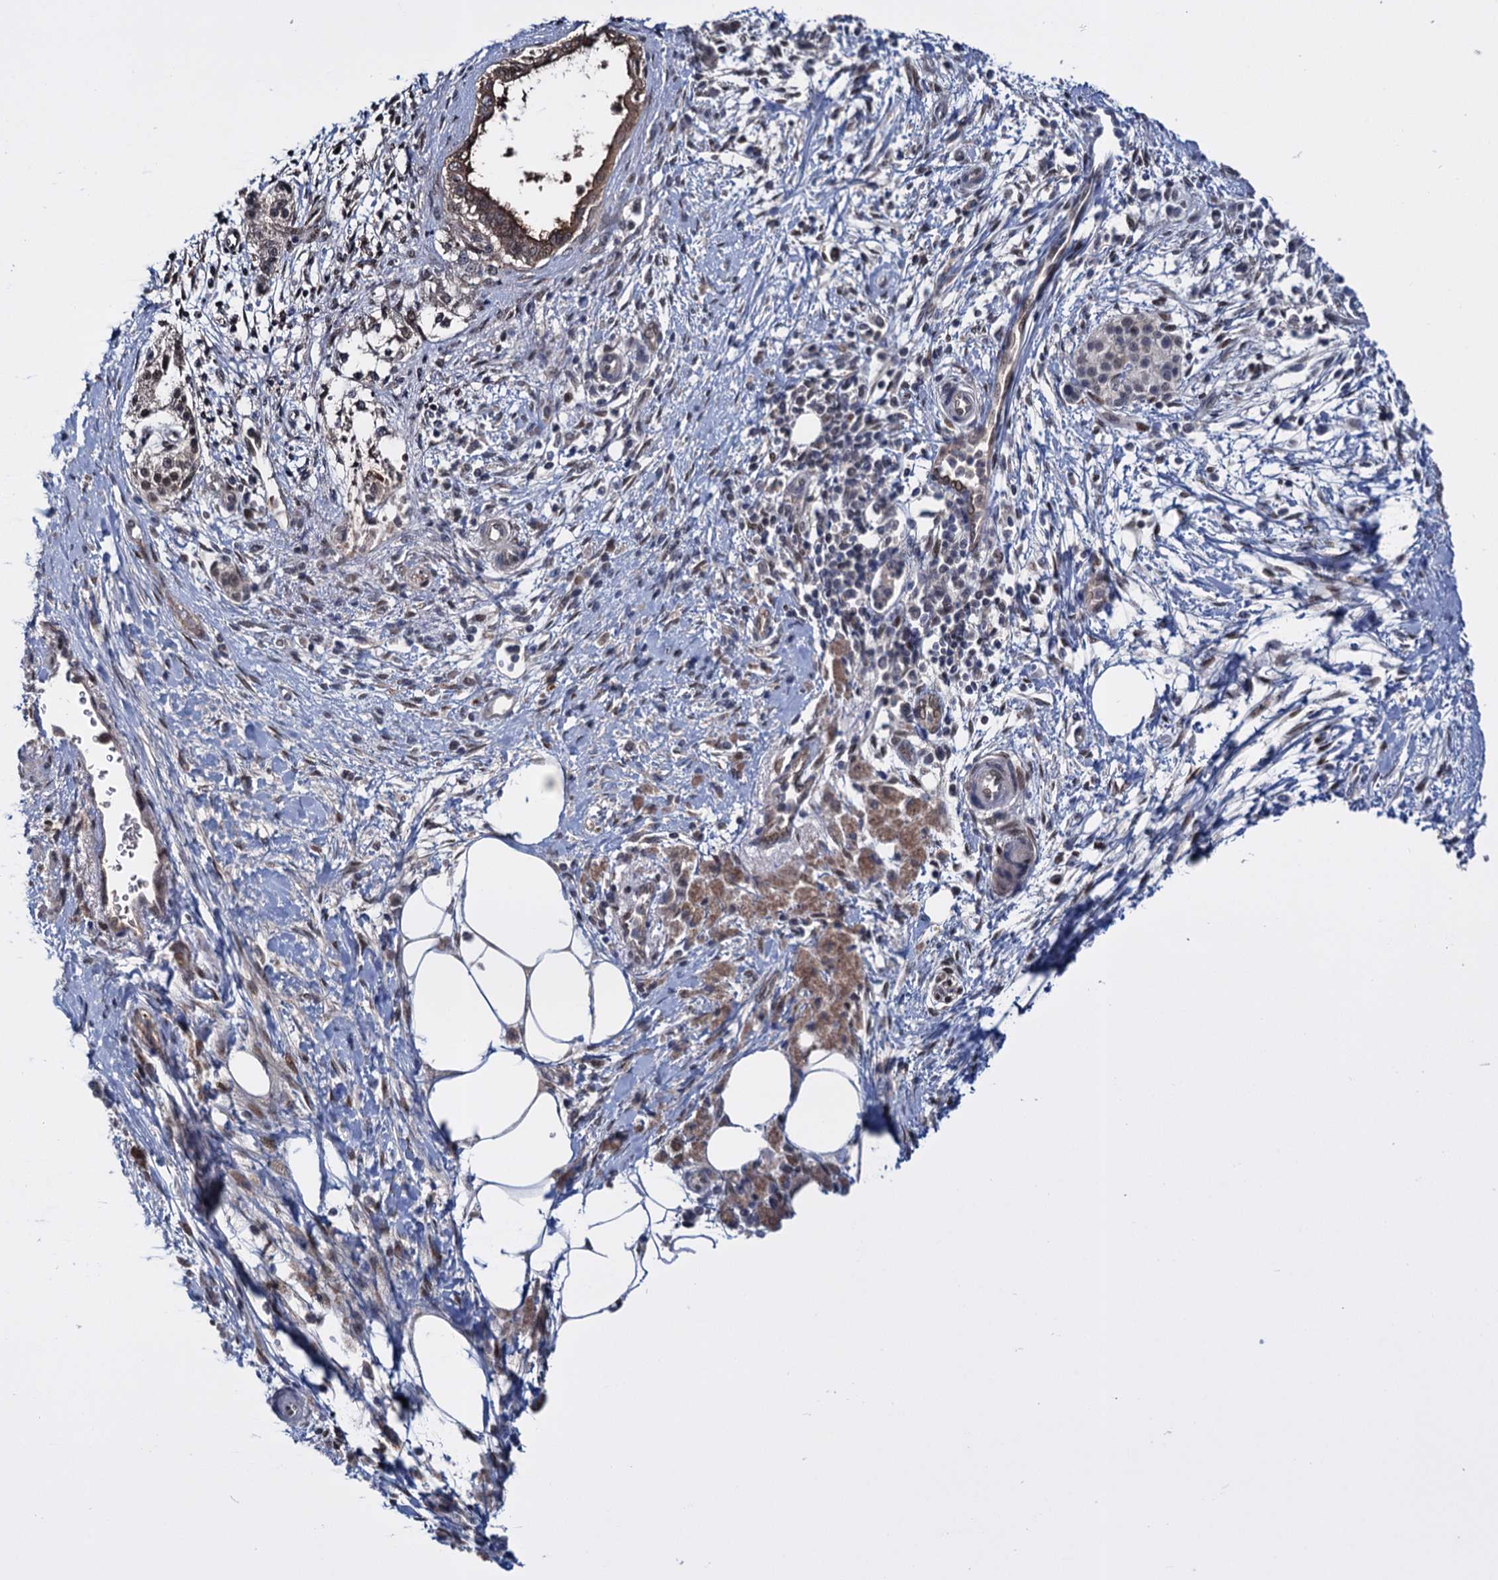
{"staining": {"intensity": "strong", "quantity": ">75%", "location": "cytoplasmic/membranous"}, "tissue": "pancreatic cancer", "cell_type": "Tumor cells", "image_type": "cancer", "snomed": [{"axis": "morphology", "description": "Adenocarcinoma, NOS"}, {"axis": "topography", "description": "Pancreas"}], "caption": "Pancreatic cancer stained with IHC displays strong cytoplasmic/membranous positivity in approximately >75% of tumor cells.", "gene": "GLO1", "patient": {"sex": "male", "age": 58}}